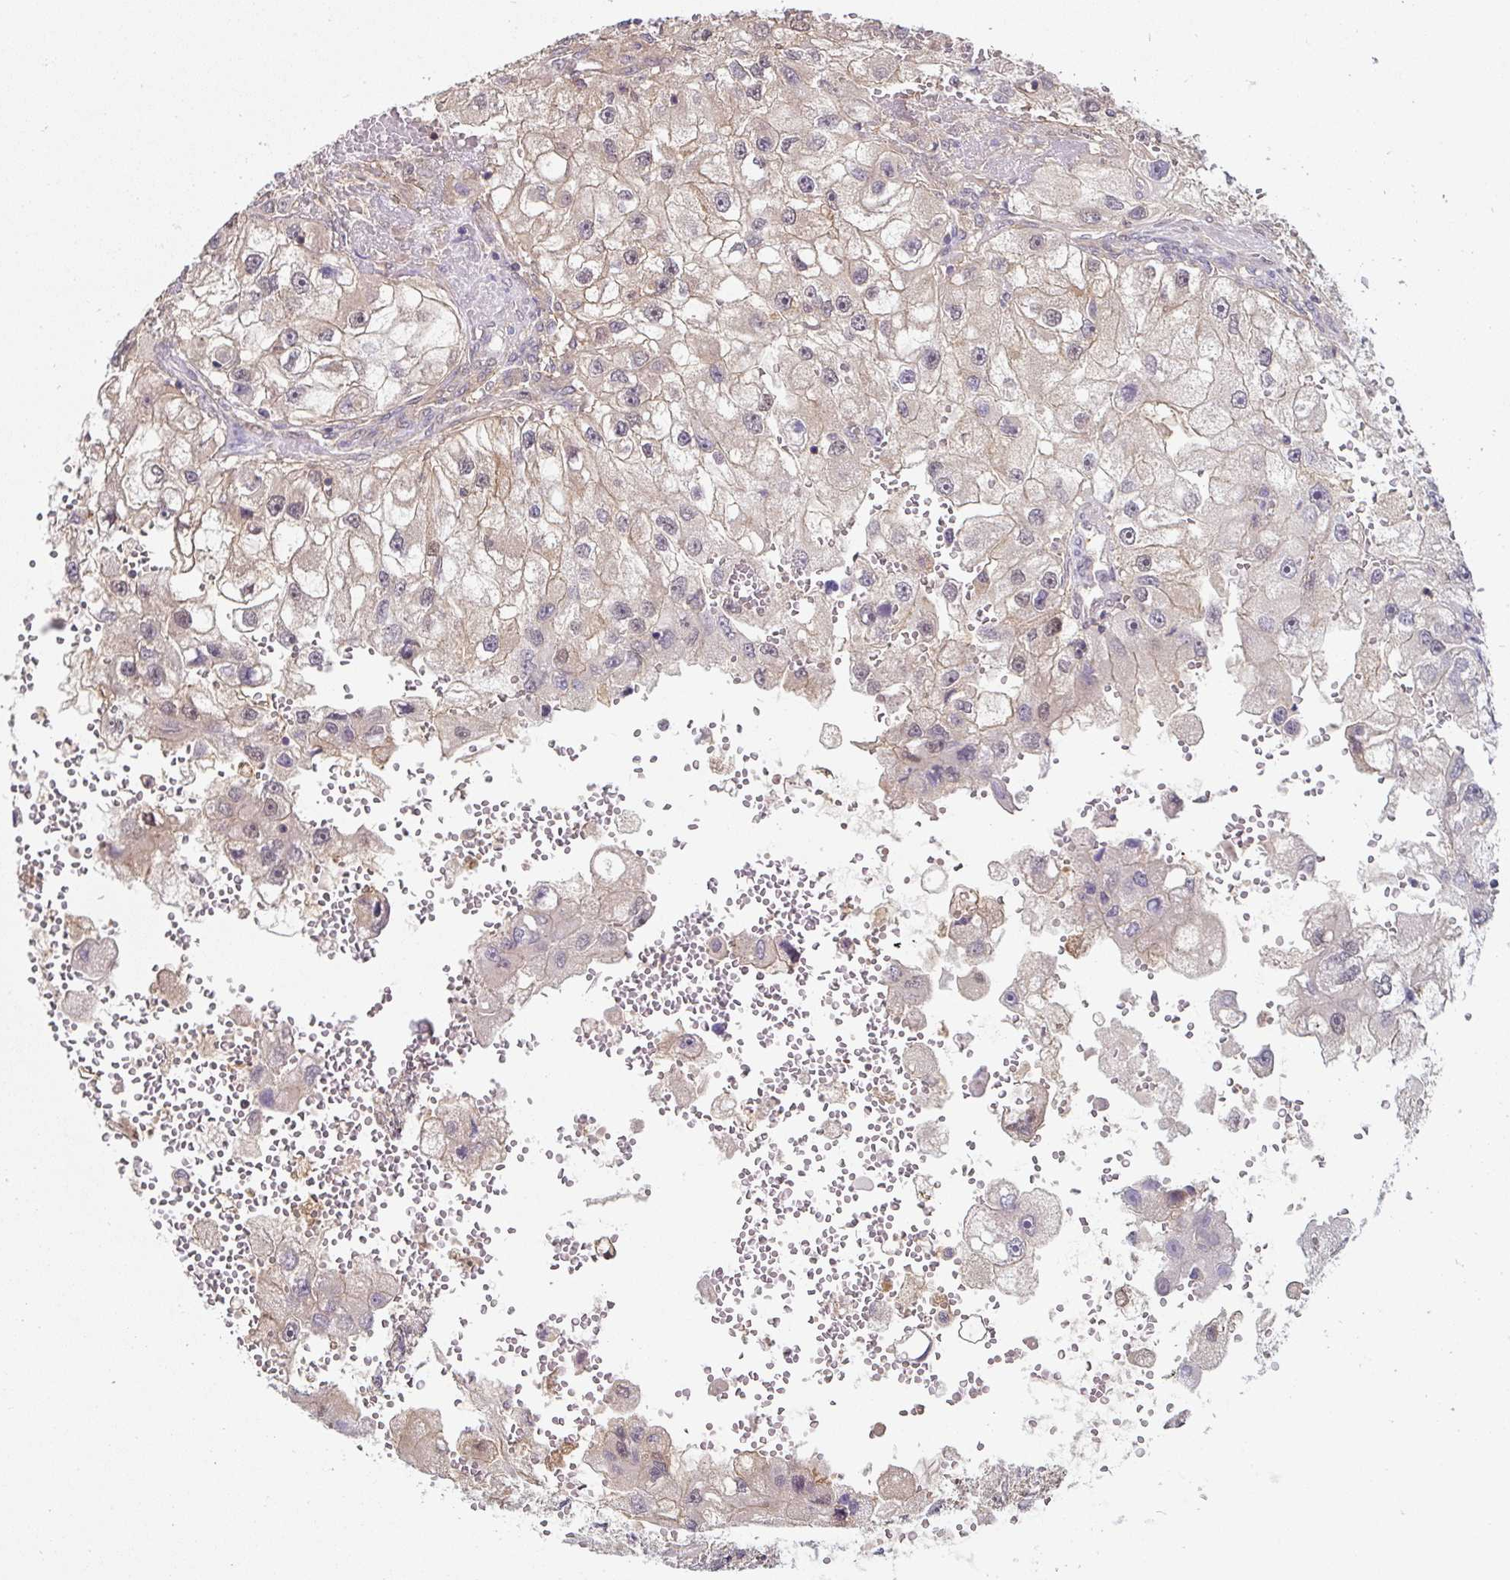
{"staining": {"intensity": "weak", "quantity": "<25%", "location": "cytoplasmic/membranous"}, "tissue": "renal cancer", "cell_type": "Tumor cells", "image_type": "cancer", "snomed": [{"axis": "morphology", "description": "Adenocarcinoma, NOS"}, {"axis": "topography", "description": "Kidney"}], "caption": "Immunohistochemistry (IHC) micrograph of renal adenocarcinoma stained for a protein (brown), which displays no positivity in tumor cells. (DAB immunohistochemistry (IHC), high magnification).", "gene": "ST13", "patient": {"sex": "male", "age": 63}}